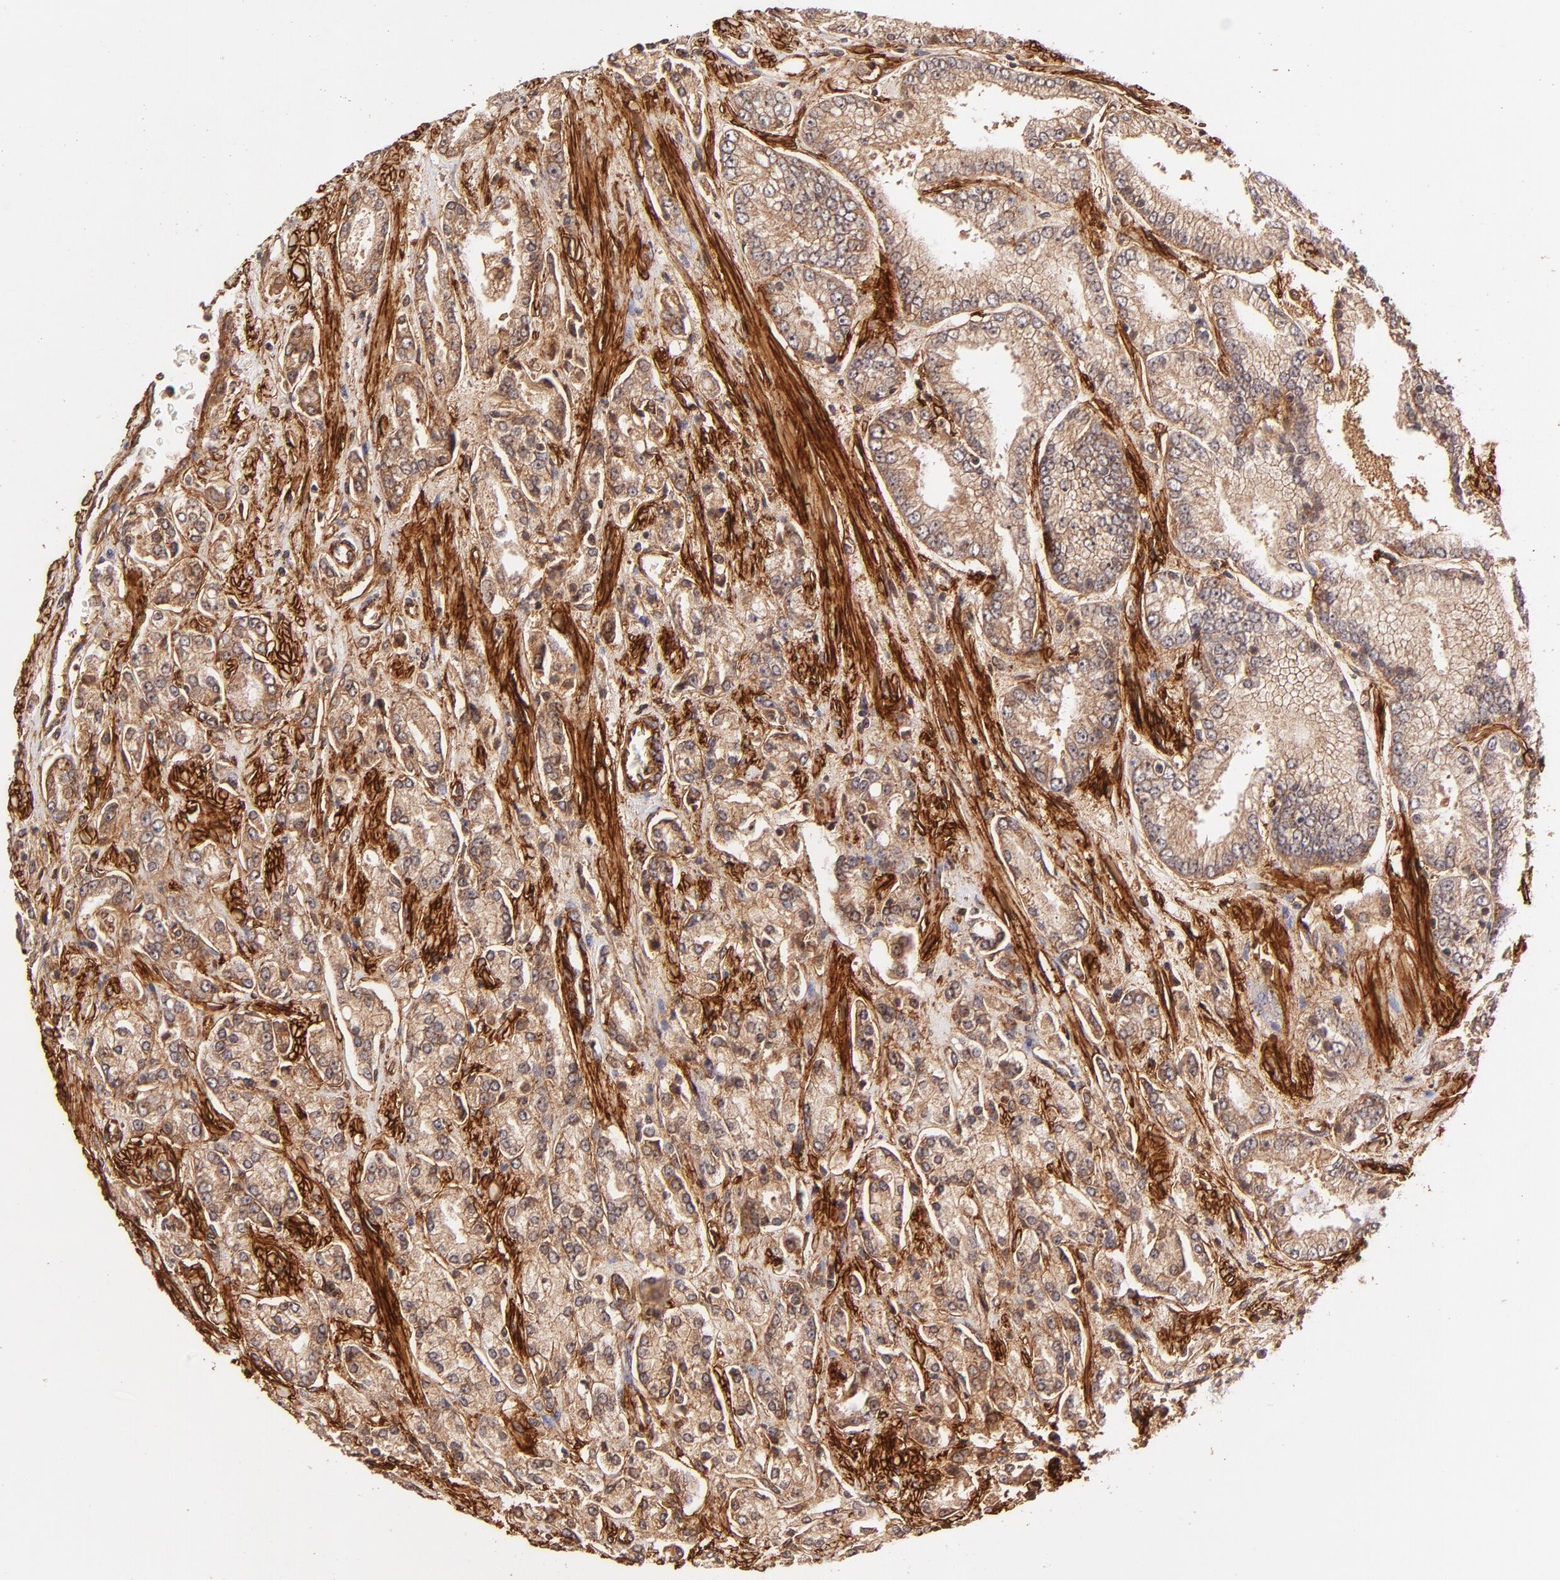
{"staining": {"intensity": "moderate", "quantity": ">75%", "location": "cytoplasmic/membranous"}, "tissue": "prostate cancer", "cell_type": "Tumor cells", "image_type": "cancer", "snomed": [{"axis": "morphology", "description": "Adenocarcinoma, High grade"}, {"axis": "topography", "description": "Prostate"}], "caption": "Human prostate adenocarcinoma (high-grade) stained with a brown dye reveals moderate cytoplasmic/membranous positive expression in about >75% of tumor cells.", "gene": "ITGB1", "patient": {"sex": "male", "age": 71}}